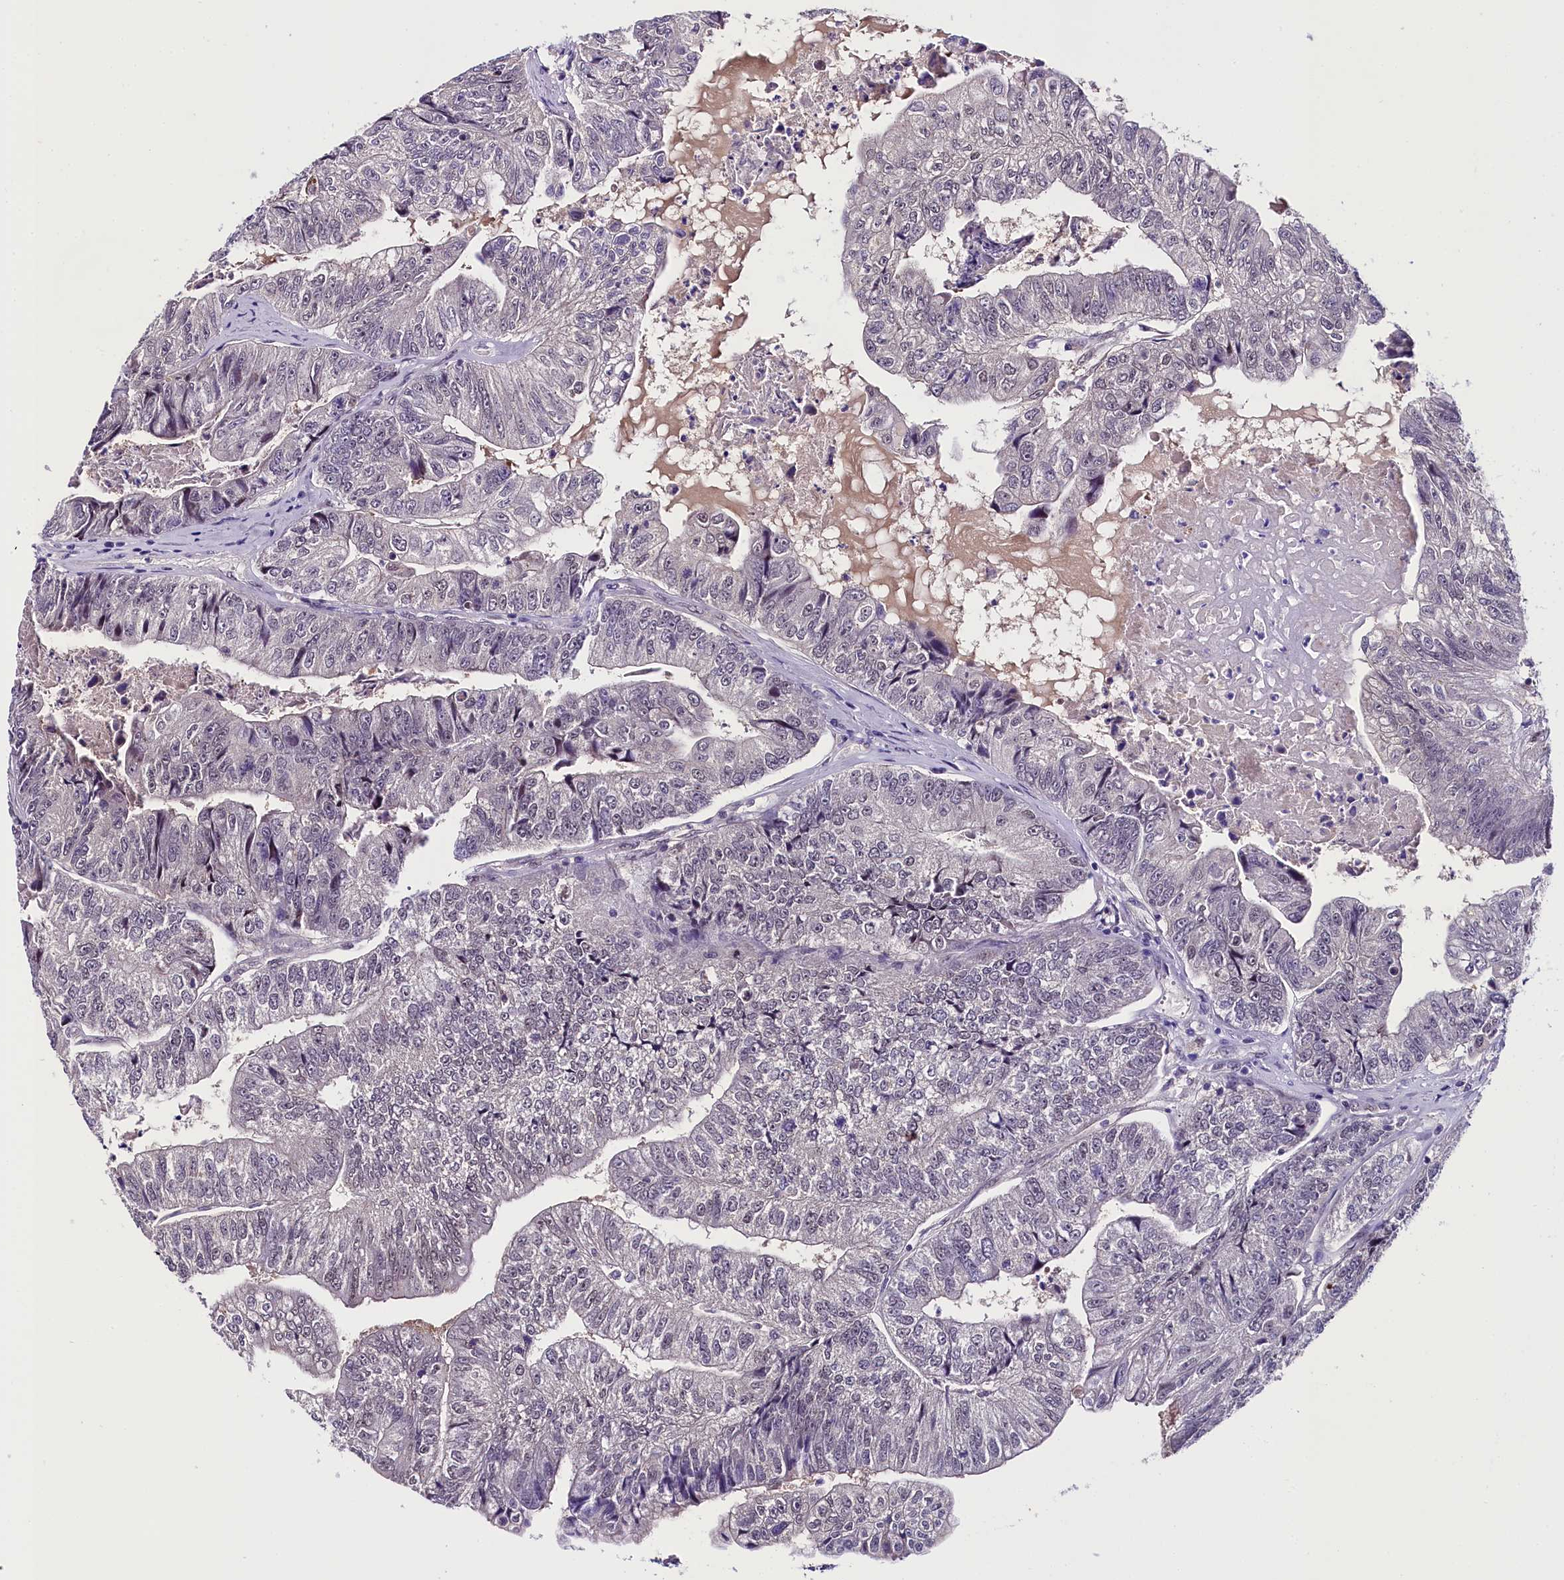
{"staining": {"intensity": "negative", "quantity": "none", "location": "none"}, "tissue": "colorectal cancer", "cell_type": "Tumor cells", "image_type": "cancer", "snomed": [{"axis": "morphology", "description": "Adenocarcinoma, NOS"}, {"axis": "topography", "description": "Colon"}], "caption": "A micrograph of human colorectal adenocarcinoma is negative for staining in tumor cells.", "gene": "IQCN", "patient": {"sex": "female", "age": 67}}